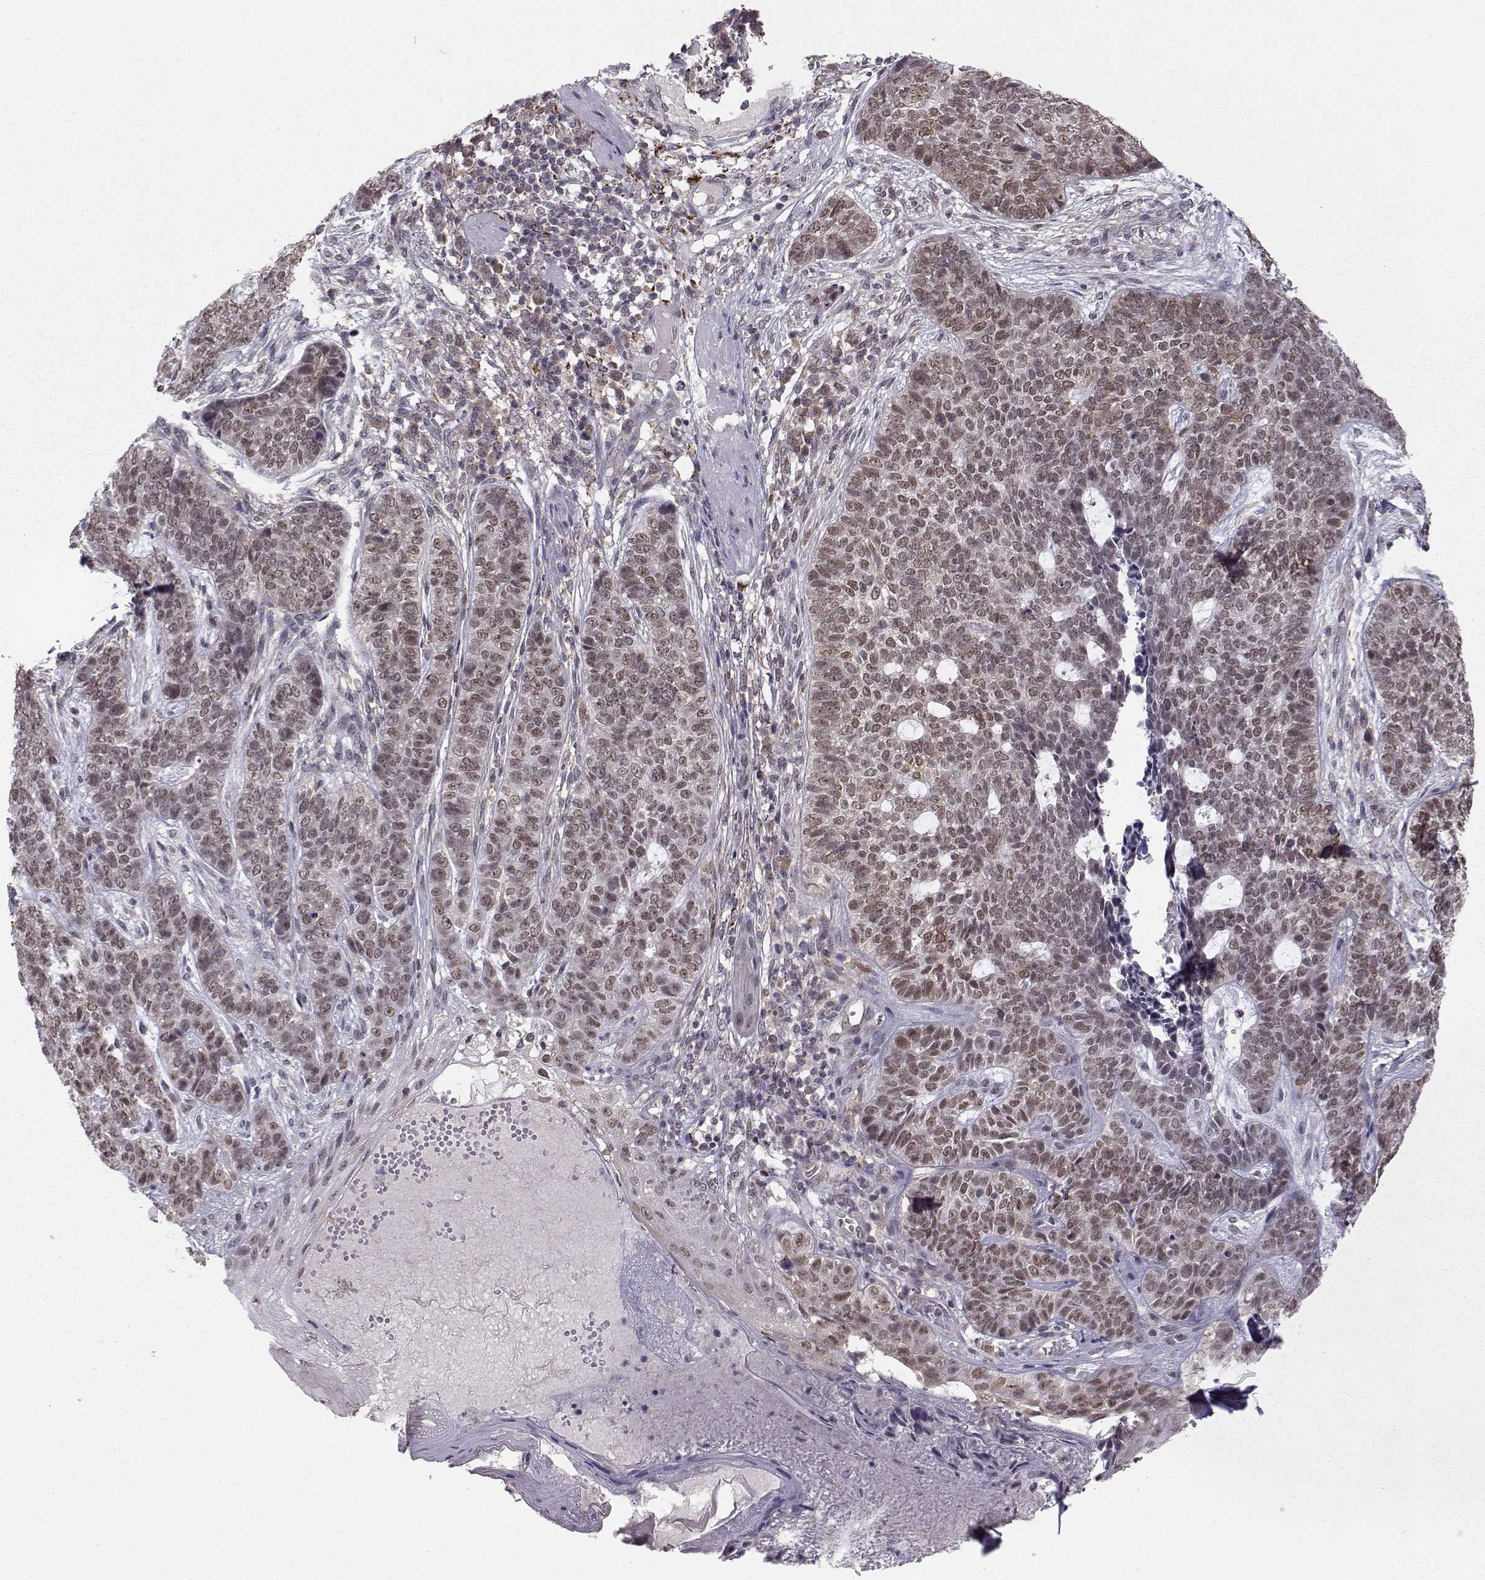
{"staining": {"intensity": "weak", "quantity": ">75%", "location": "nuclear"}, "tissue": "skin cancer", "cell_type": "Tumor cells", "image_type": "cancer", "snomed": [{"axis": "morphology", "description": "Basal cell carcinoma"}, {"axis": "topography", "description": "Skin"}], "caption": "Weak nuclear protein expression is identified in about >75% of tumor cells in skin cancer (basal cell carcinoma).", "gene": "KIF13B", "patient": {"sex": "female", "age": 69}}